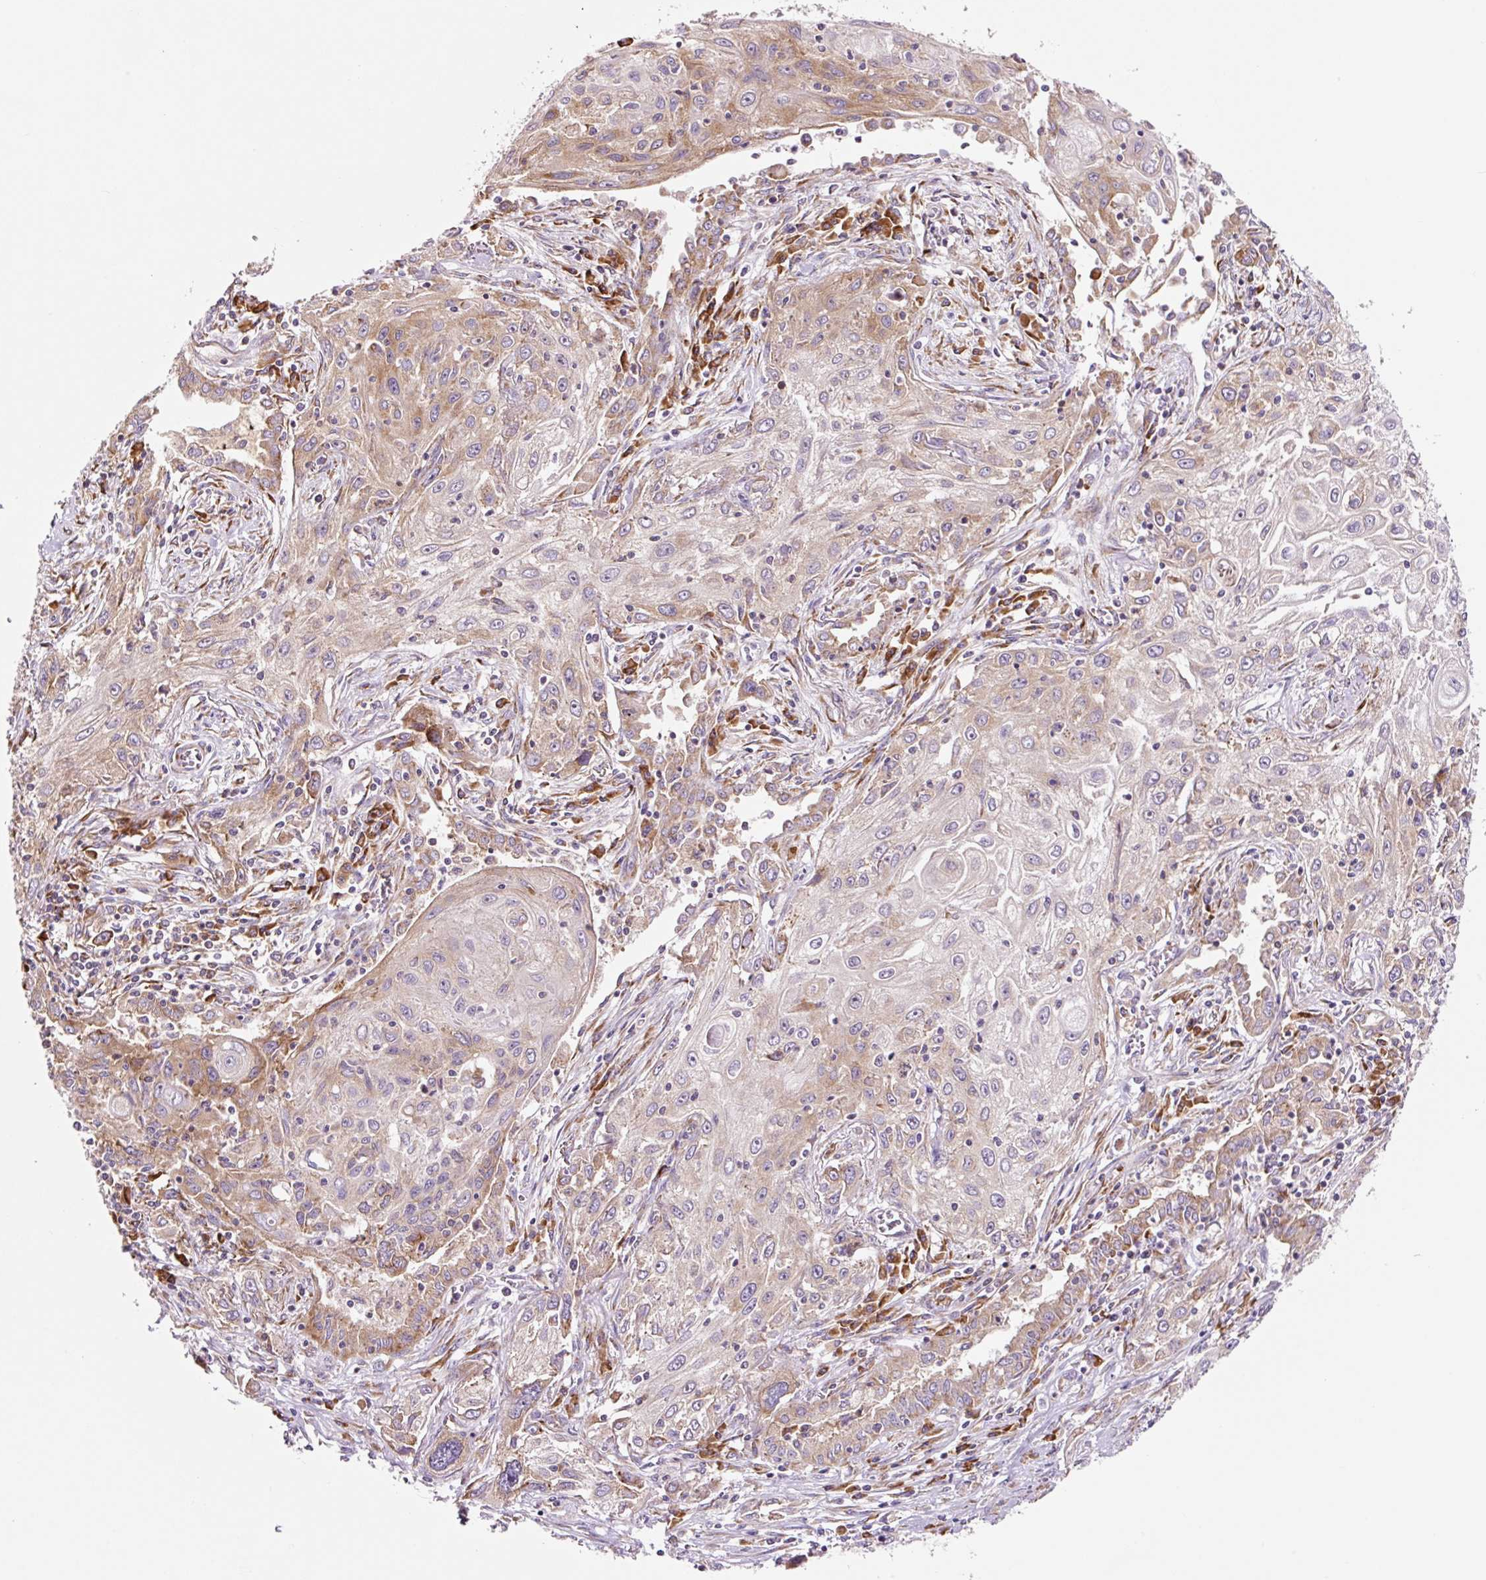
{"staining": {"intensity": "moderate", "quantity": "25%-75%", "location": "cytoplasmic/membranous"}, "tissue": "lung cancer", "cell_type": "Tumor cells", "image_type": "cancer", "snomed": [{"axis": "morphology", "description": "Squamous cell carcinoma, NOS"}, {"axis": "topography", "description": "Lung"}], "caption": "An immunohistochemistry histopathology image of neoplastic tissue is shown. Protein staining in brown highlights moderate cytoplasmic/membranous positivity in lung cancer (squamous cell carcinoma) within tumor cells.", "gene": "RPL41", "patient": {"sex": "female", "age": 69}}